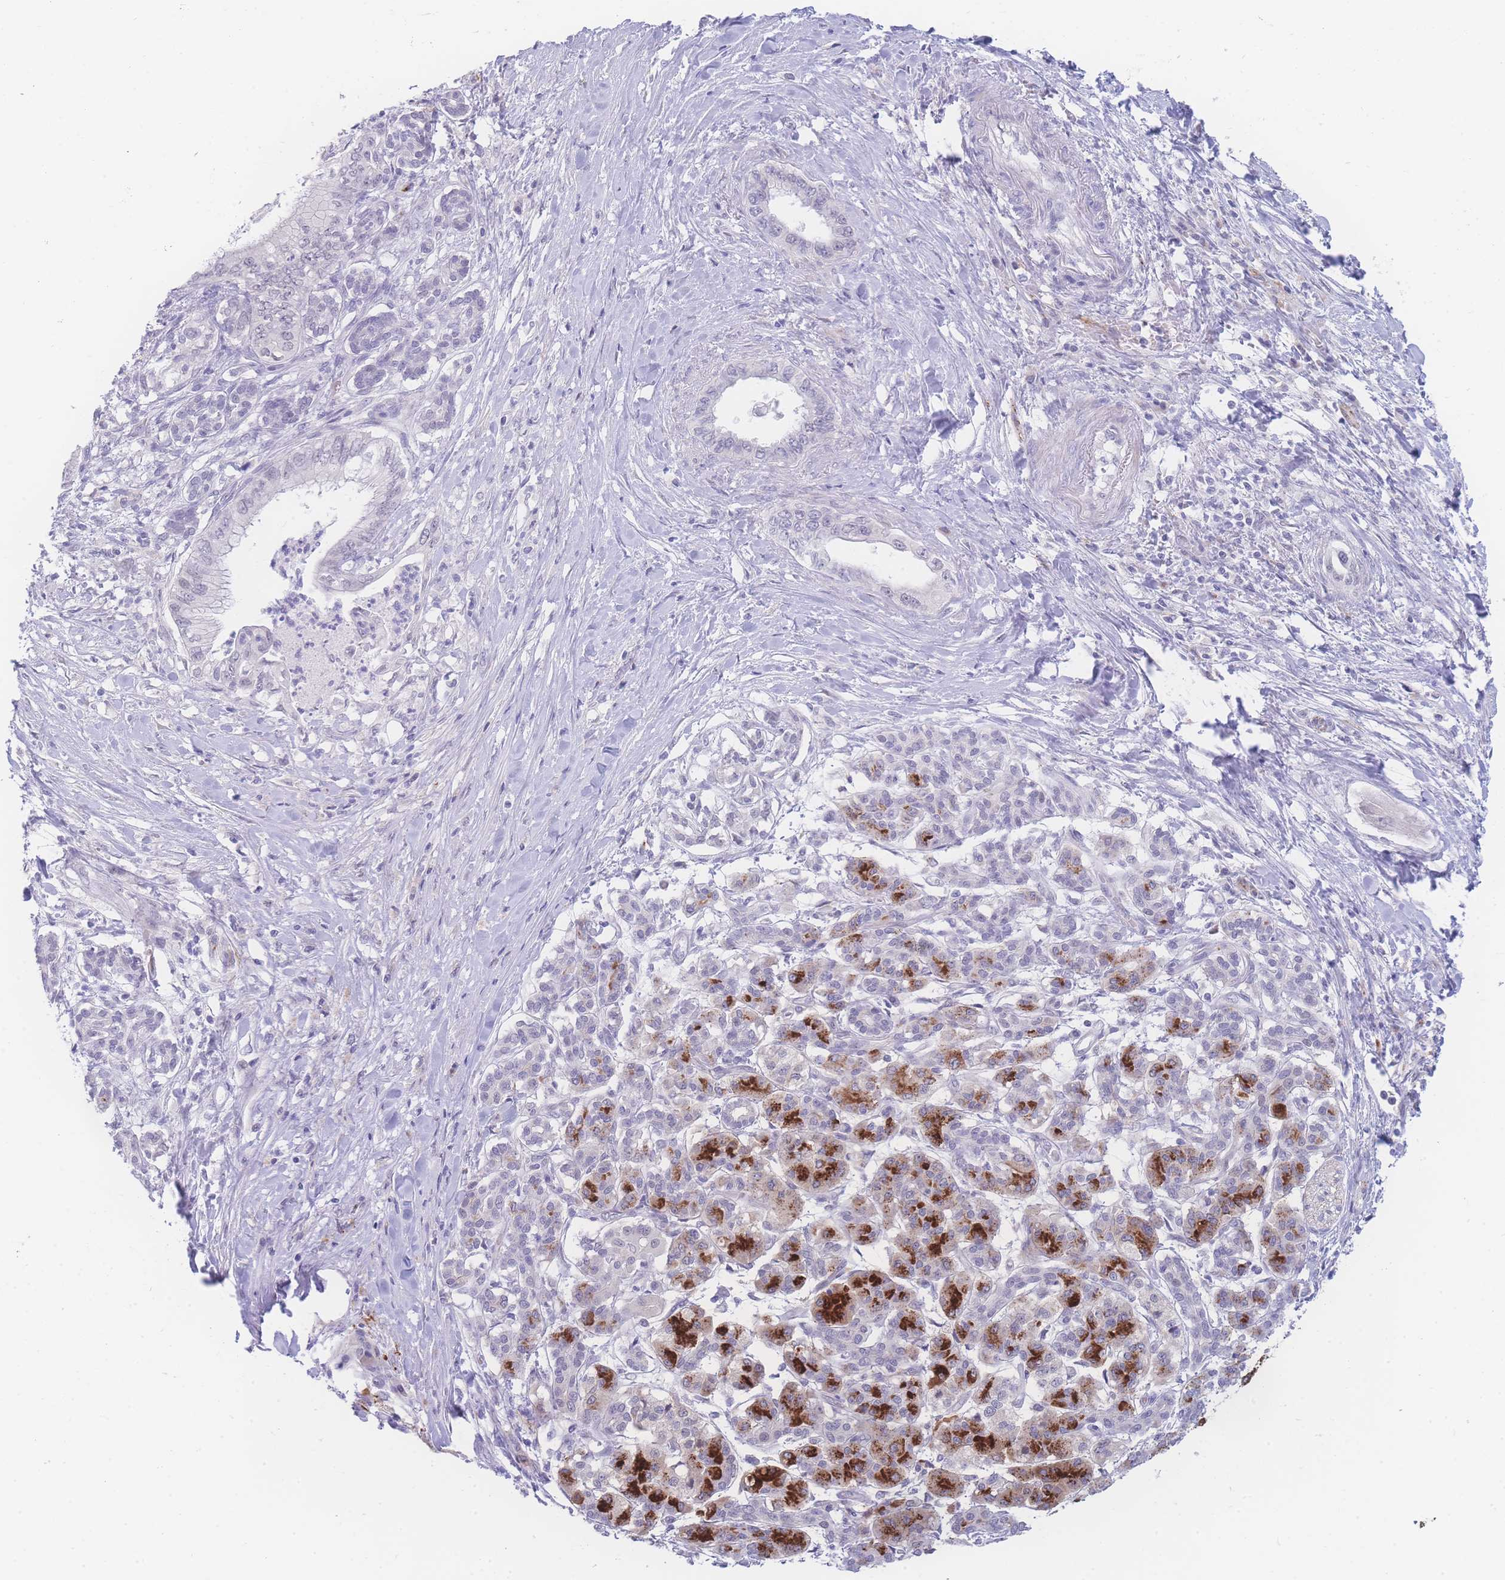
{"staining": {"intensity": "negative", "quantity": "none", "location": "none"}, "tissue": "pancreatic cancer", "cell_type": "Tumor cells", "image_type": "cancer", "snomed": [{"axis": "morphology", "description": "Adenocarcinoma, NOS"}, {"axis": "topography", "description": "Pancreas"}], "caption": "Tumor cells are negative for protein expression in human pancreatic cancer.", "gene": "PRSS22", "patient": {"sex": "male", "age": 58}}